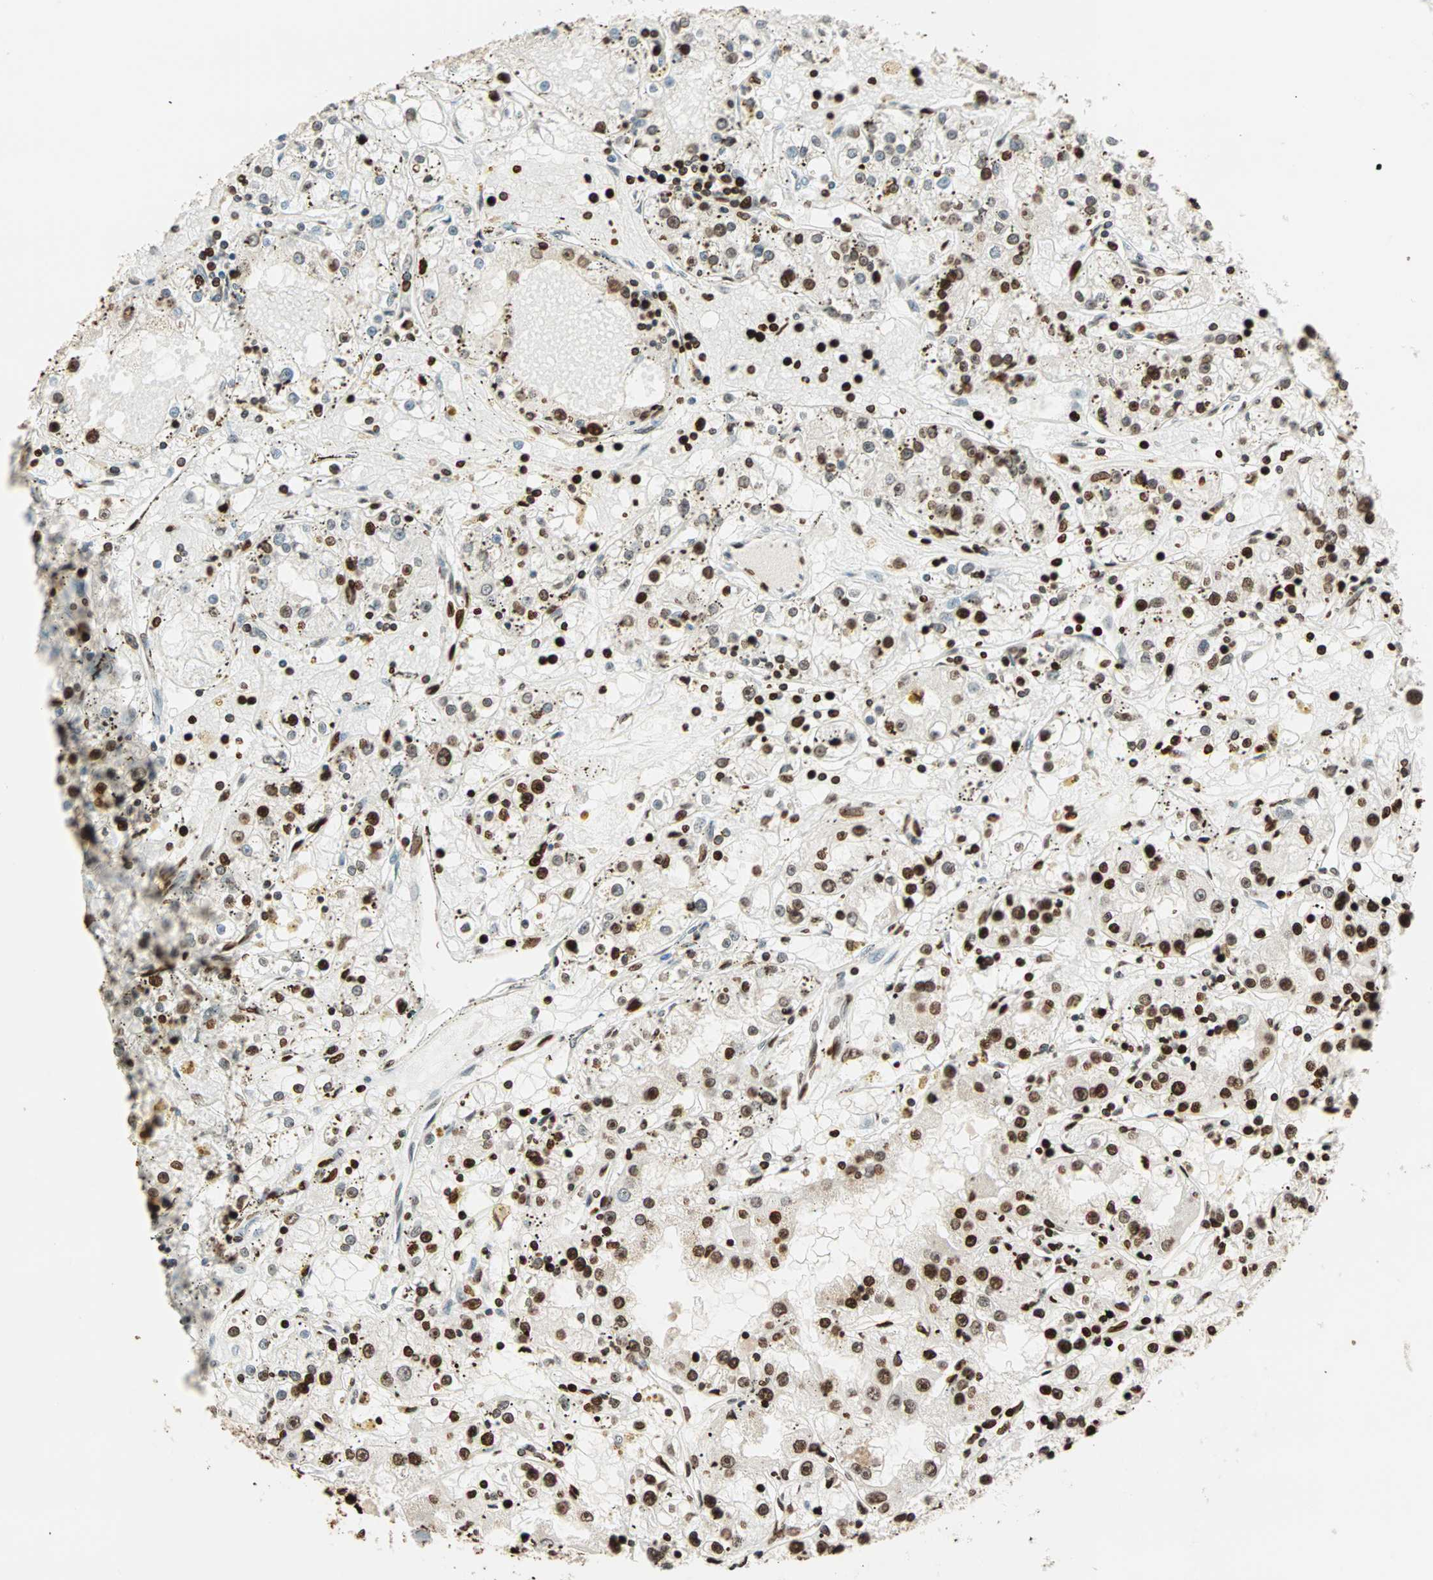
{"staining": {"intensity": "strong", "quantity": ">75%", "location": "nuclear"}, "tissue": "renal cancer", "cell_type": "Tumor cells", "image_type": "cancer", "snomed": [{"axis": "morphology", "description": "Adenocarcinoma, NOS"}, {"axis": "topography", "description": "Kidney"}], "caption": "Human adenocarcinoma (renal) stained with a brown dye displays strong nuclear positive positivity in about >75% of tumor cells.", "gene": "GLI2", "patient": {"sex": "male", "age": 56}}